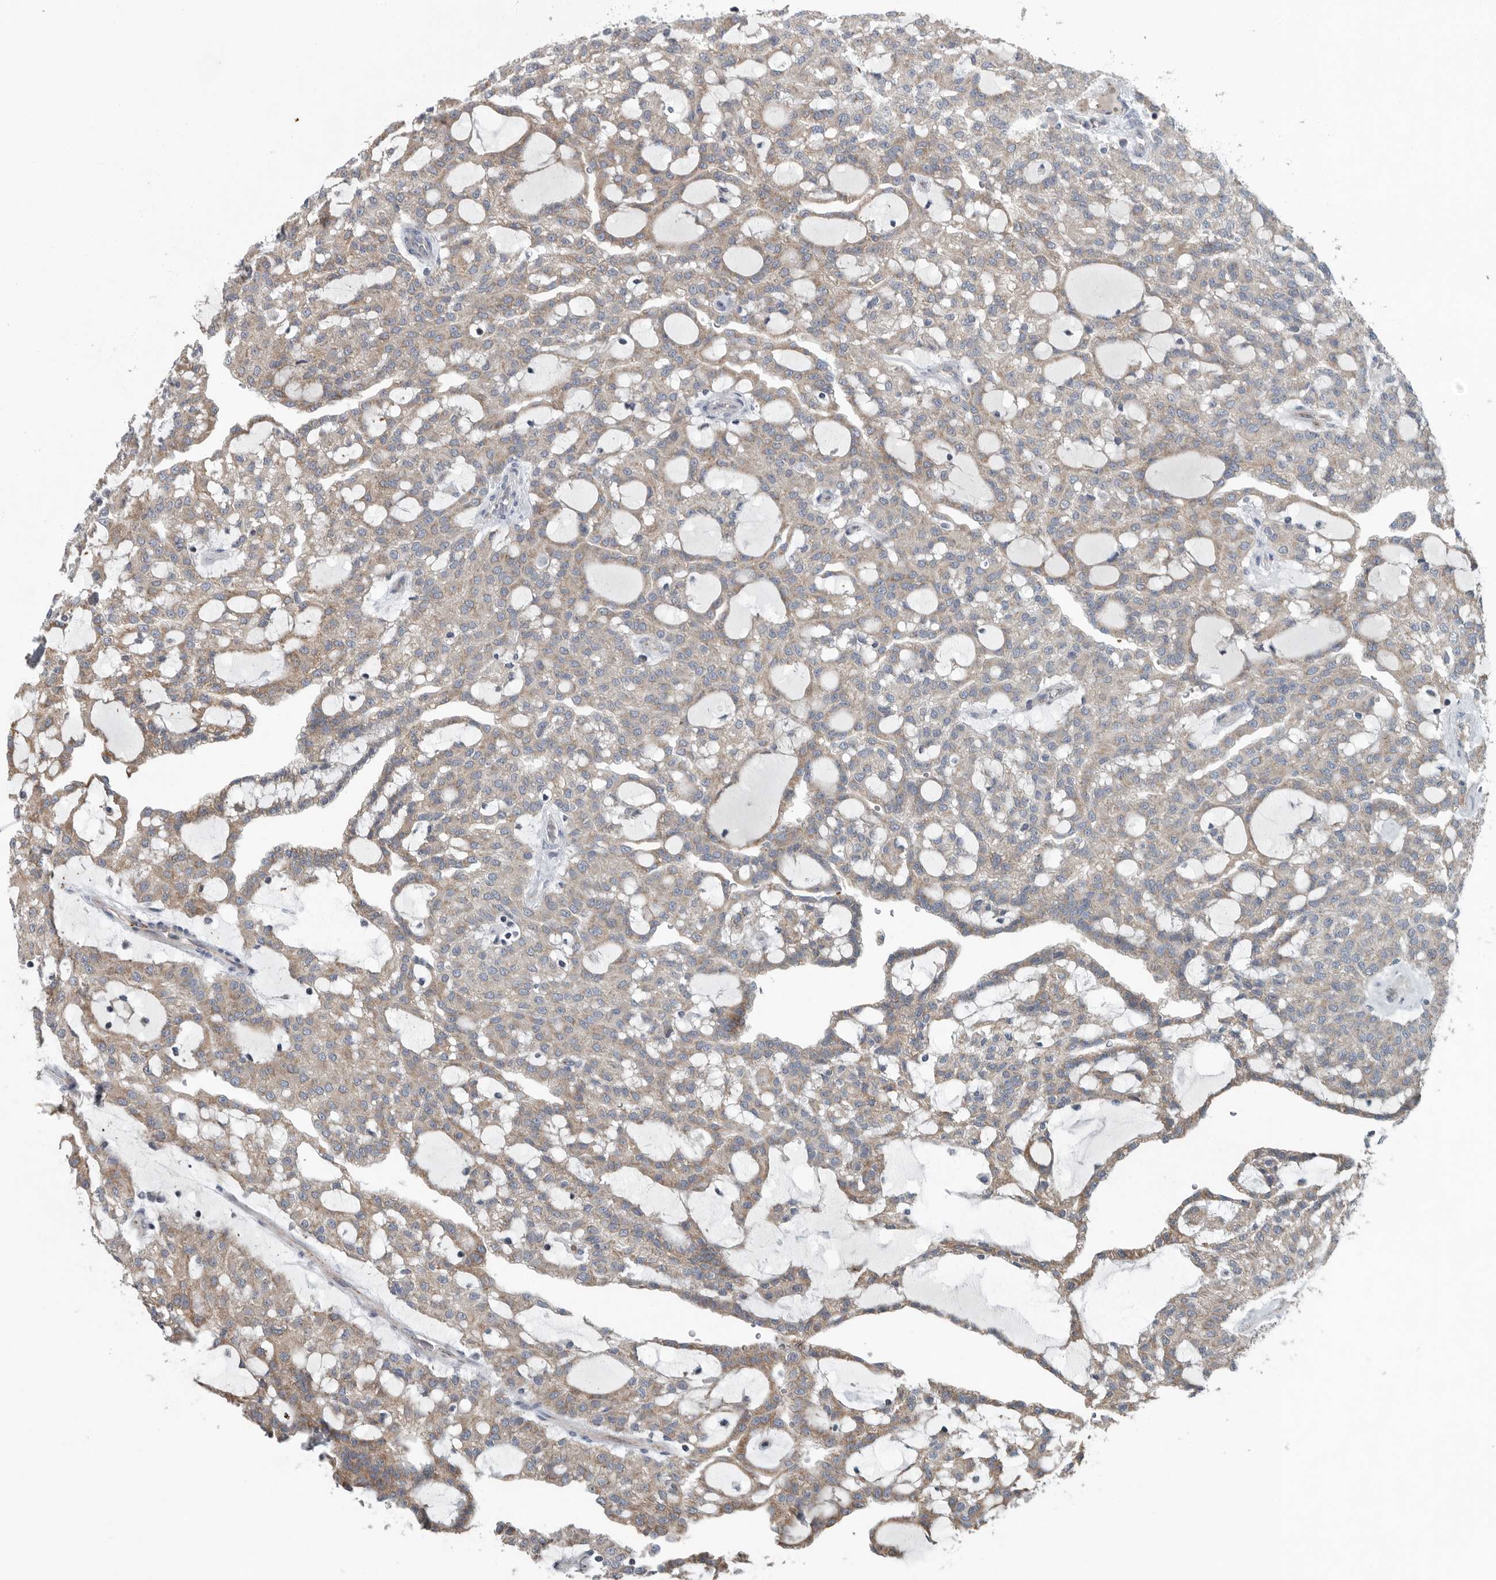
{"staining": {"intensity": "weak", "quantity": ">75%", "location": "cytoplasmic/membranous"}, "tissue": "renal cancer", "cell_type": "Tumor cells", "image_type": "cancer", "snomed": [{"axis": "morphology", "description": "Adenocarcinoma, NOS"}, {"axis": "topography", "description": "Kidney"}], "caption": "Tumor cells display low levels of weak cytoplasmic/membranous positivity in approximately >75% of cells in renal cancer. Using DAB (brown) and hematoxylin (blue) stains, captured at high magnification using brightfield microscopy.", "gene": "MPP3", "patient": {"sex": "male", "age": 63}}